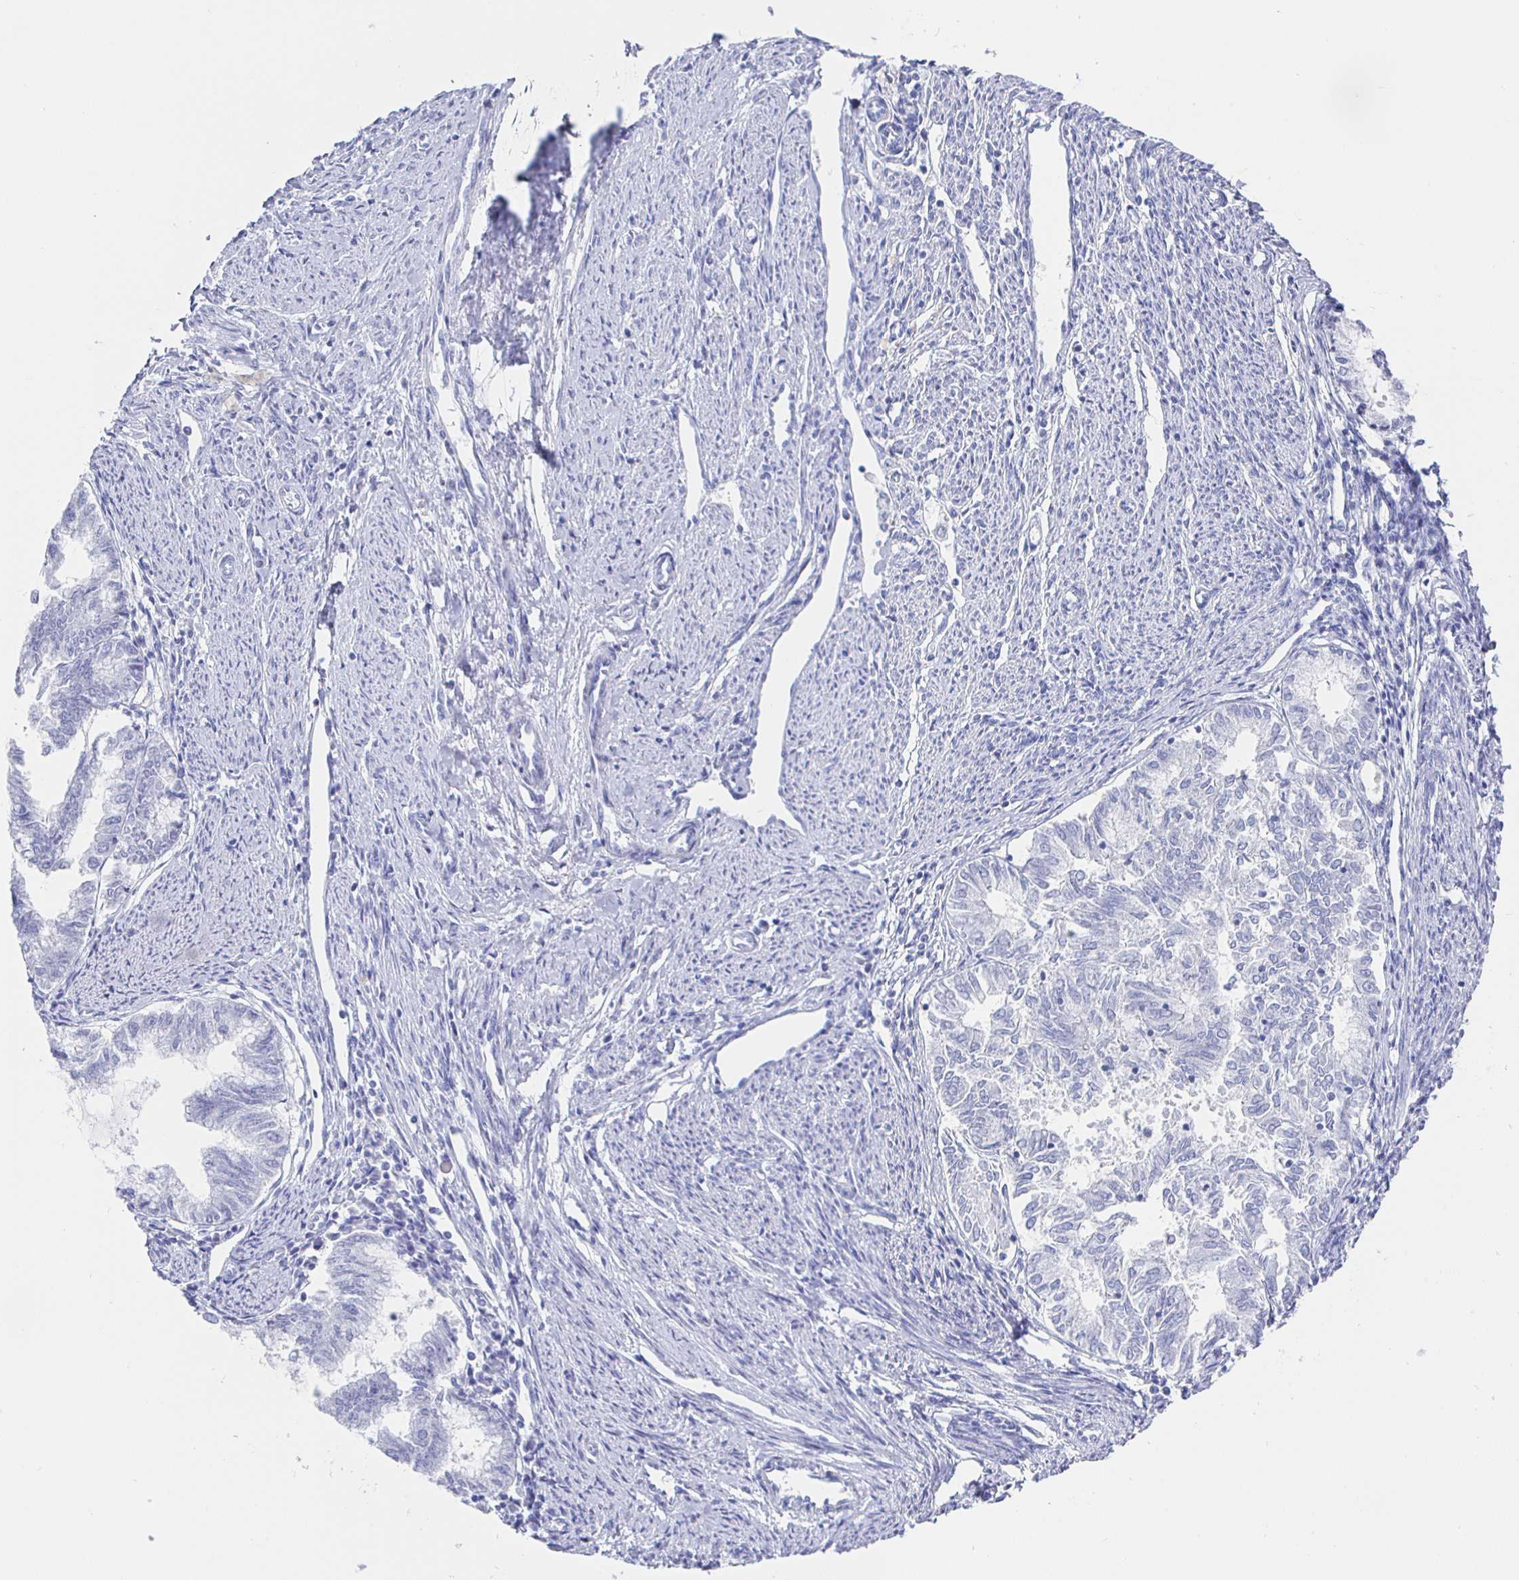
{"staining": {"intensity": "negative", "quantity": "none", "location": "none"}, "tissue": "endometrial cancer", "cell_type": "Tumor cells", "image_type": "cancer", "snomed": [{"axis": "morphology", "description": "Adenocarcinoma, NOS"}, {"axis": "topography", "description": "Endometrium"}], "caption": "The histopathology image shows no significant positivity in tumor cells of endometrial cancer.", "gene": "CLCA1", "patient": {"sex": "female", "age": 79}}